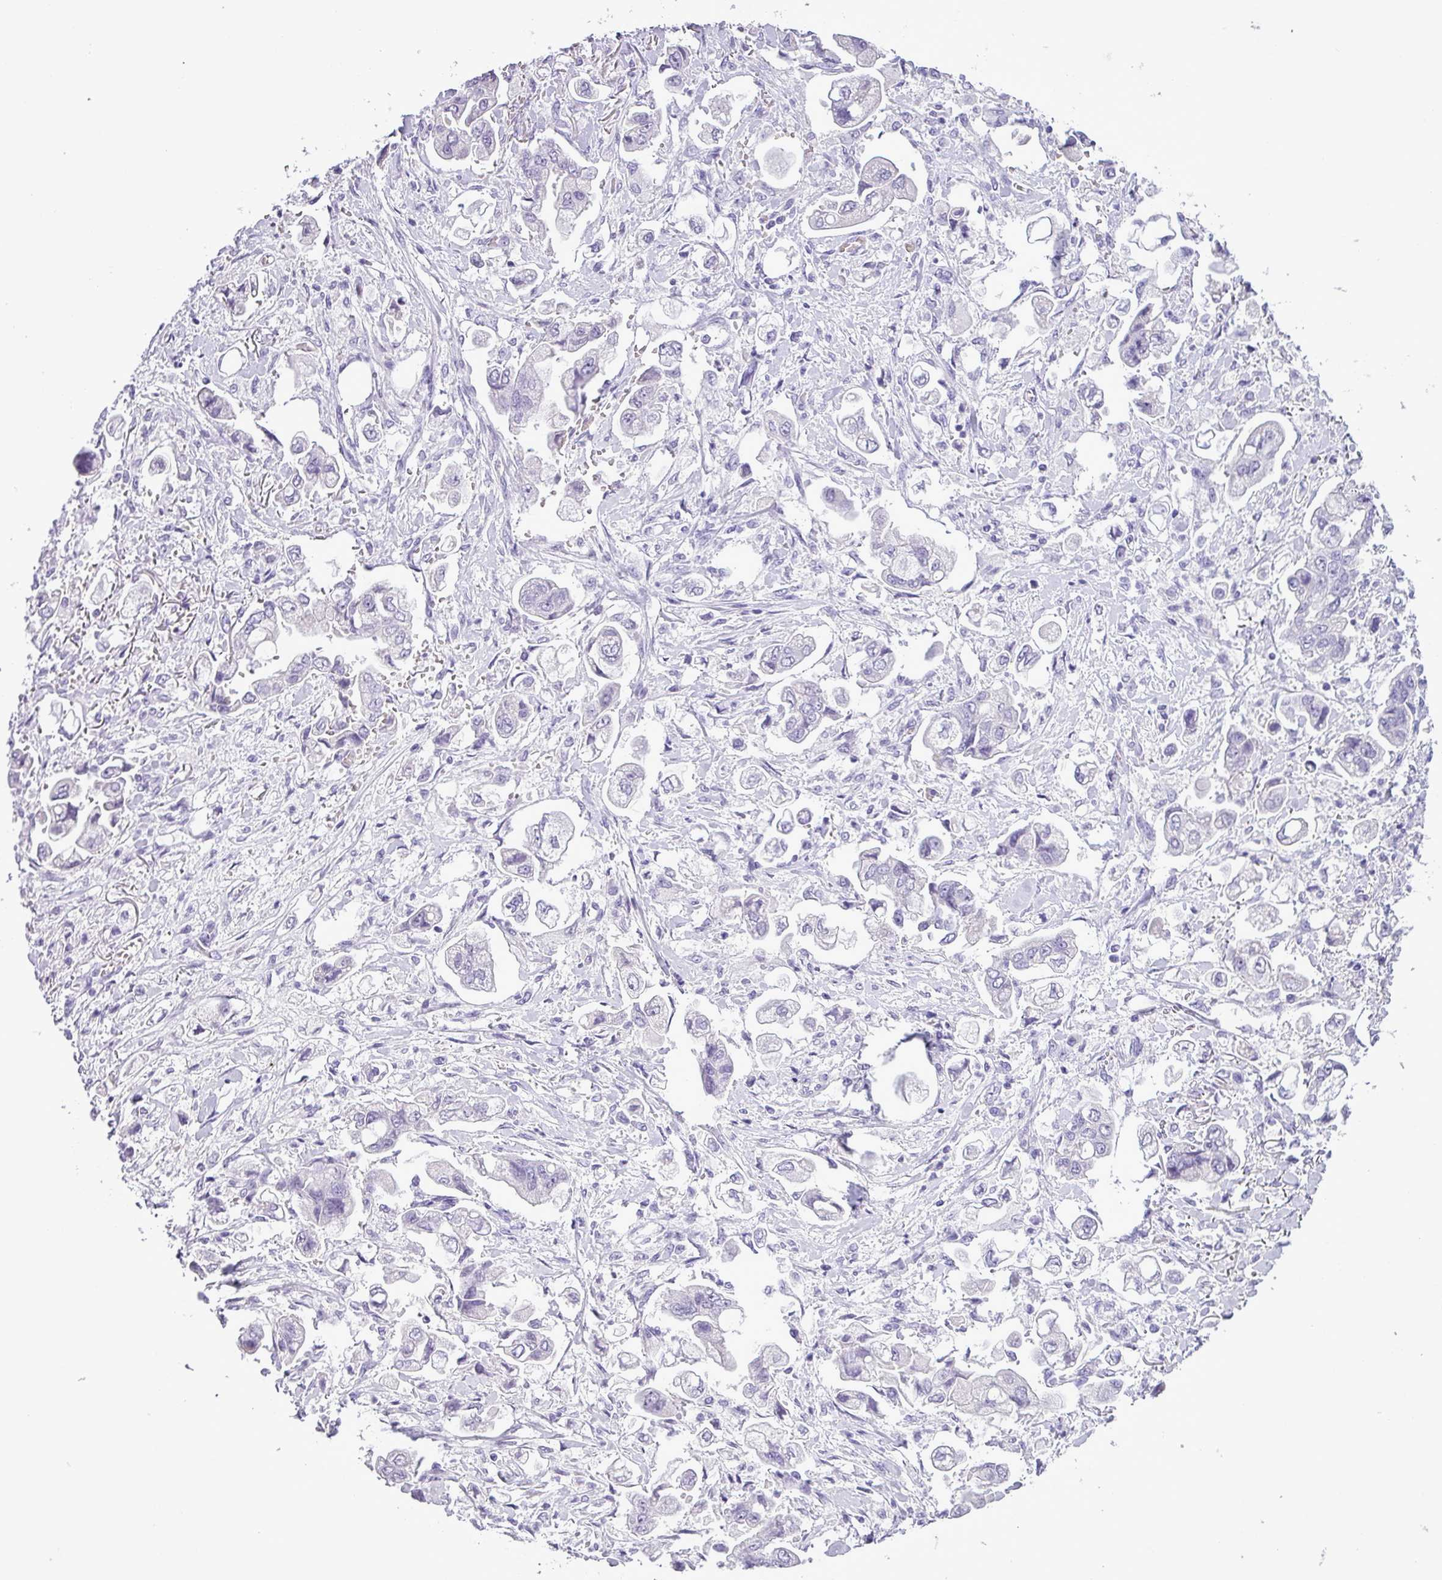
{"staining": {"intensity": "negative", "quantity": "none", "location": "none"}, "tissue": "stomach cancer", "cell_type": "Tumor cells", "image_type": "cancer", "snomed": [{"axis": "morphology", "description": "Adenocarcinoma, NOS"}, {"axis": "topography", "description": "Stomach"}], "caption": "Tumor cells are negative for brown protein staining in stomach cancer (adenocarcinoma). The staining was performed using DAB to visualize the protein expression in brown, while the nuclei were stained in blue with hematoxylin (Magnification: 20x).", "gene": "IL17A", "patient": {"sex": "male", "age": 62}}